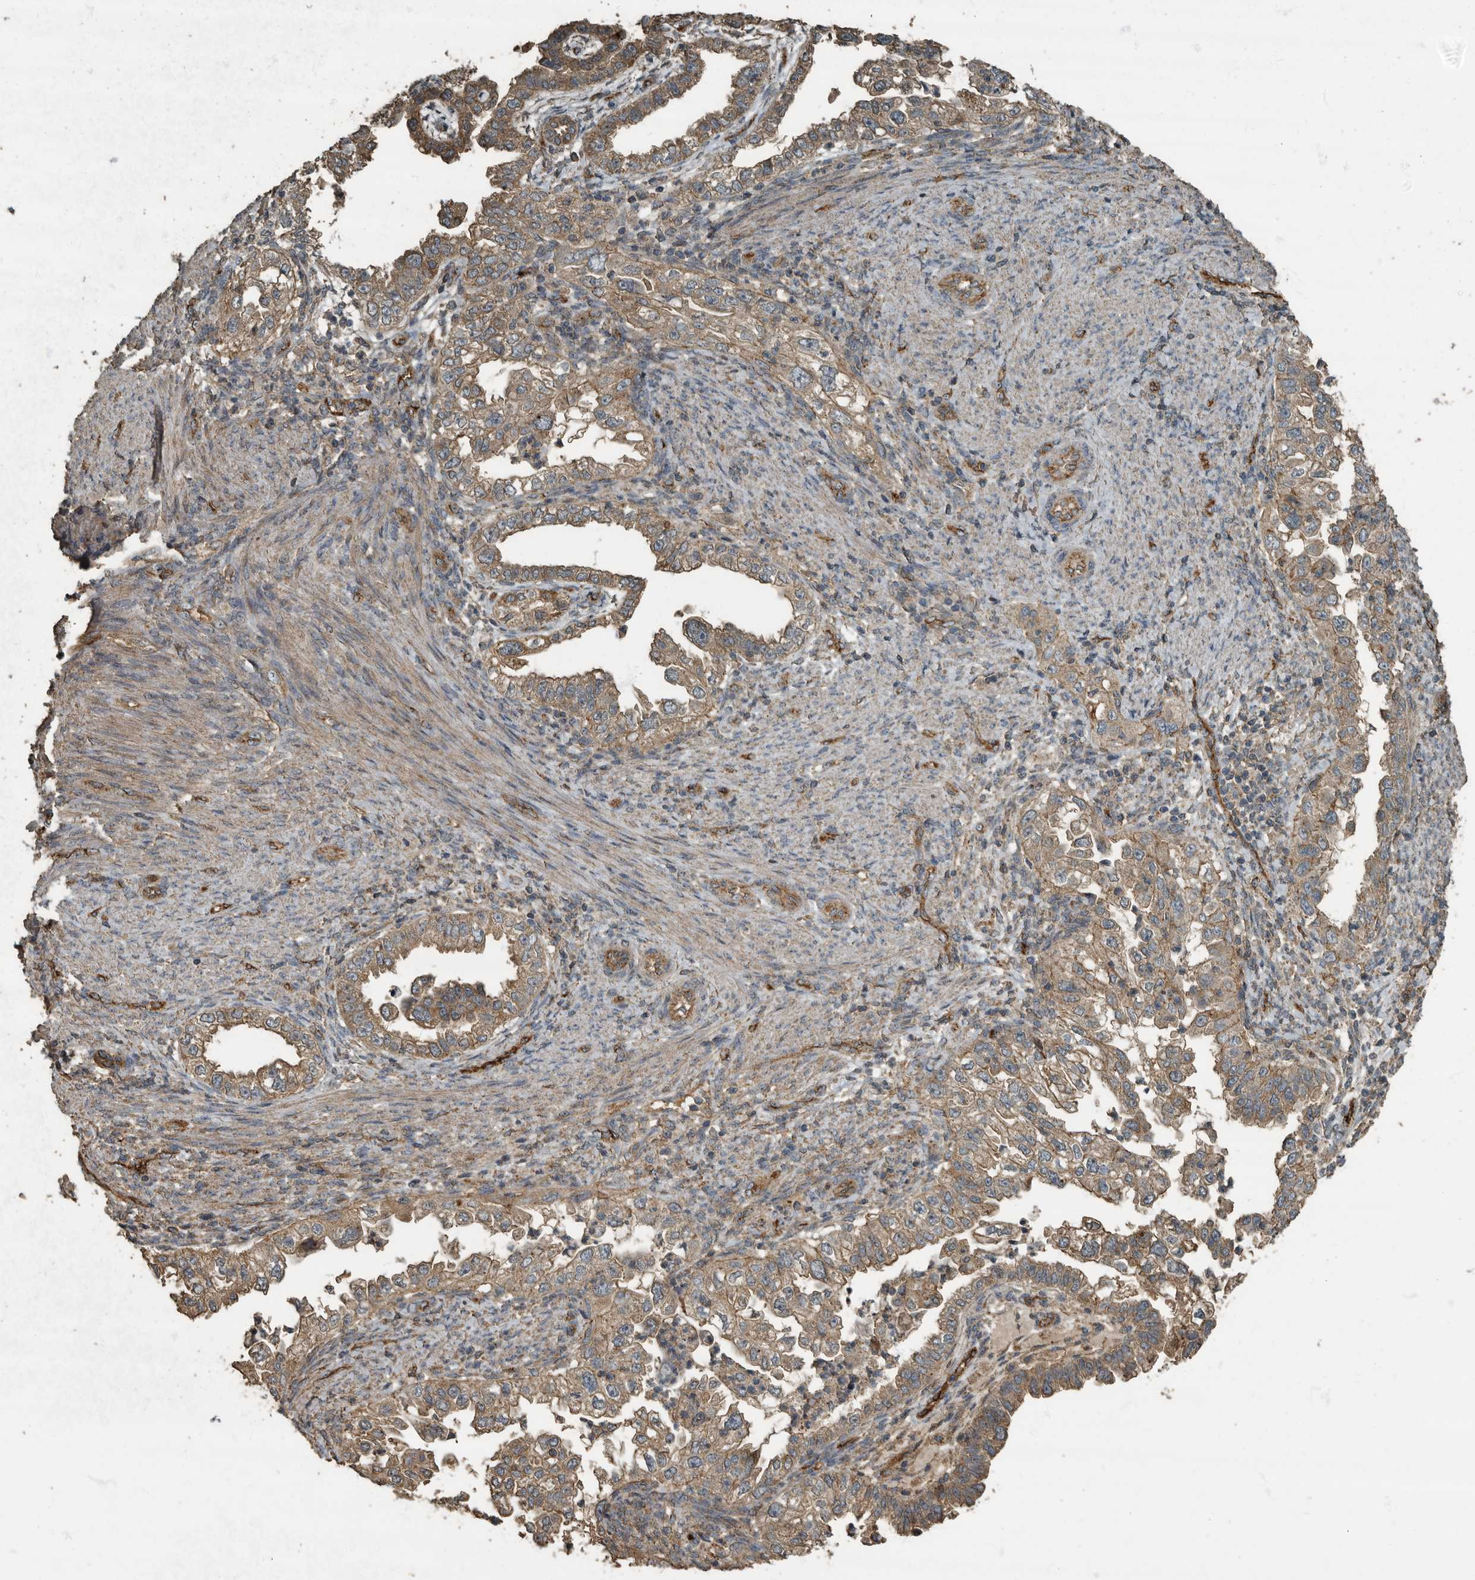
{"staining": {"intensity": "moderate", "quantity": ">75%", "location": "cytoplasmic/membranous"}, "tissue": "endometrial cancer", "cell_type": "Tumor cells", "image_type": "cancer", "snomed": [{"axis": "morphology", "description": "Adenocarcinoma, NOS"}, {"axis": "topography", "description": "Endometrium"}], "caption": "Endometrial cancer (adenocarcinoma) stained for a protein (brown) demonstrates moderate cytoplasmic/membranous positive positivity in approximately >75% of tumor cells.", "gene": "IL15RA", "patient": {"sex": "female", "age": 85}}